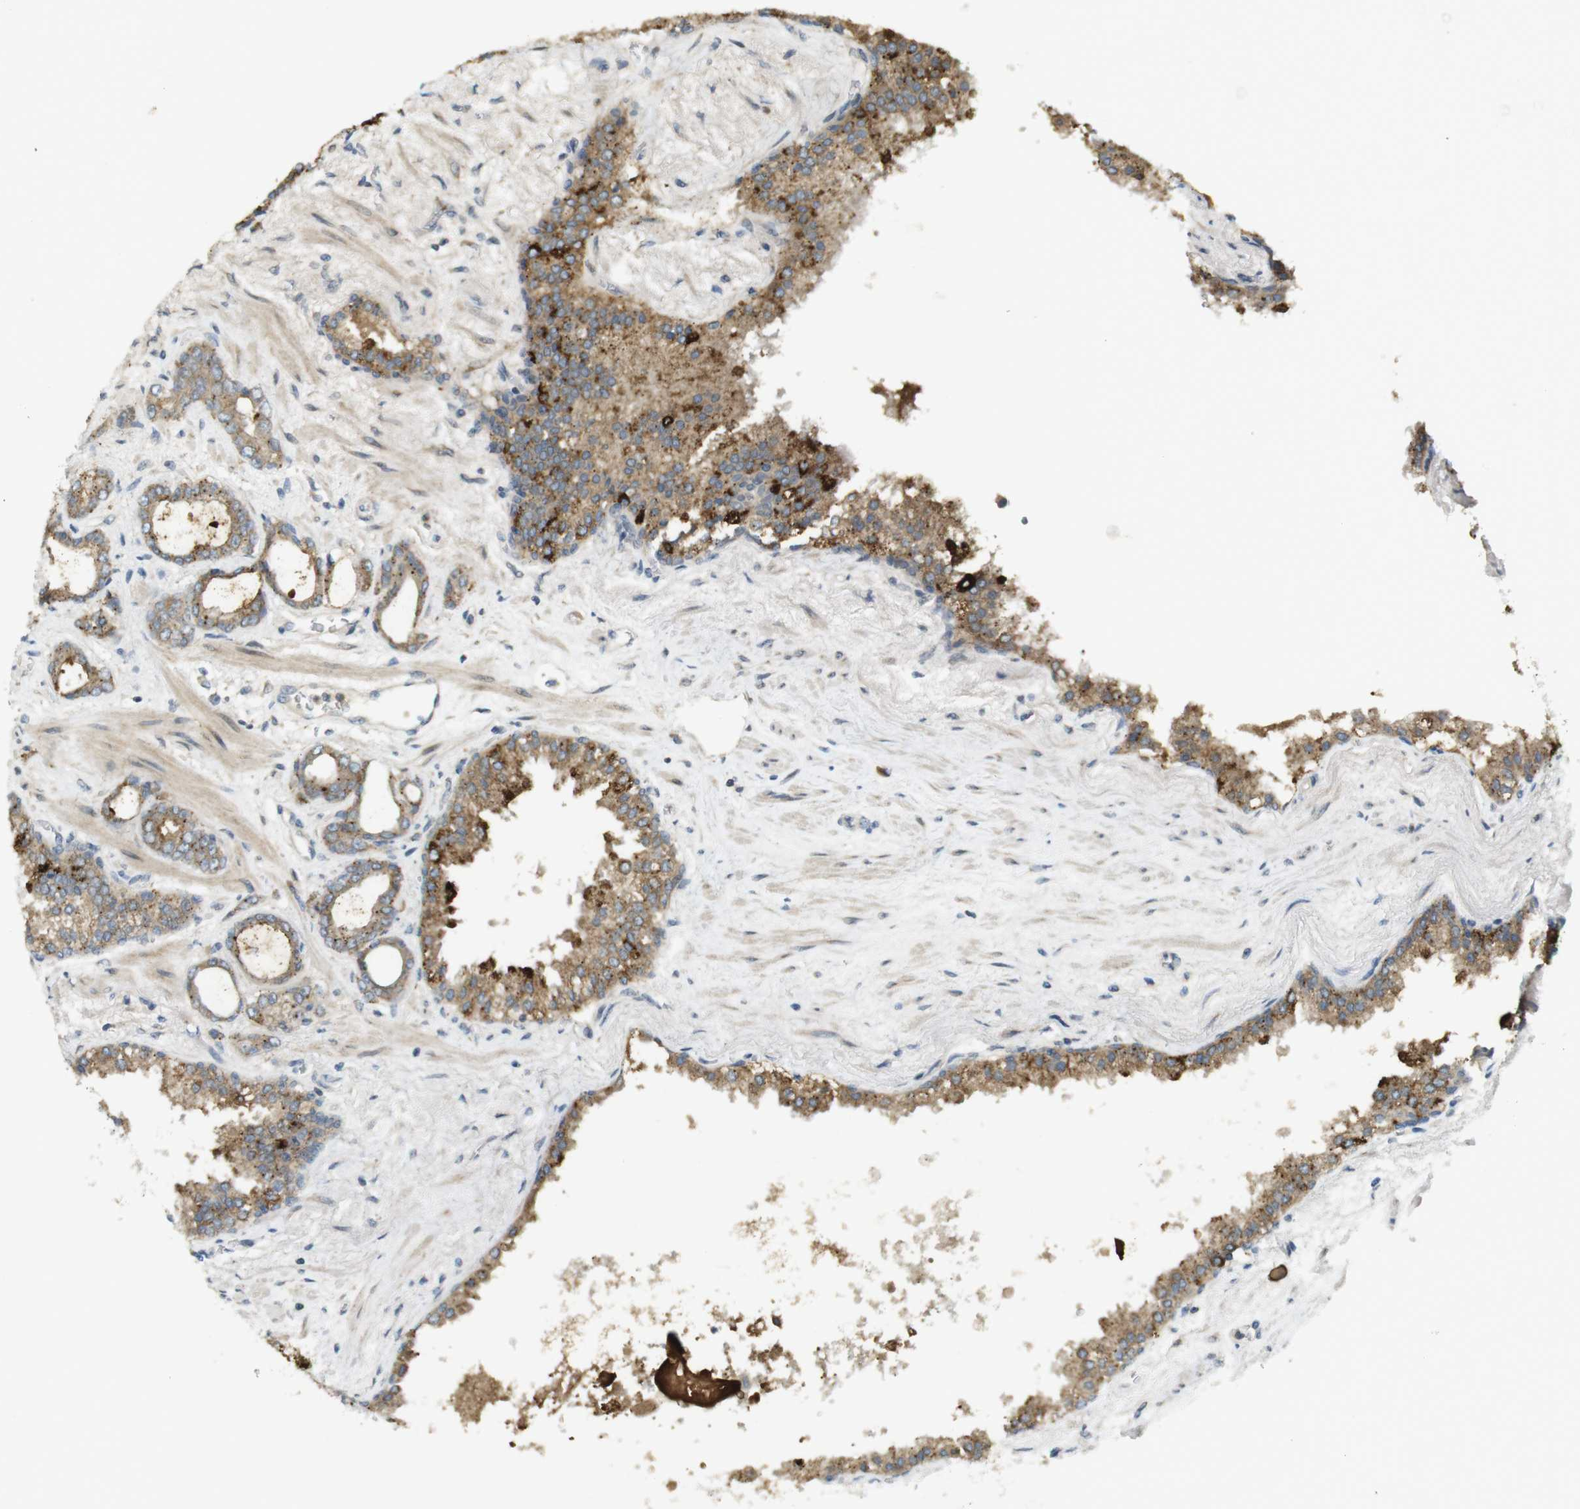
{"staining": {"intensity": "moderate", "quantity": ">75%", "location": "cytoplasmic/membranous"}, "tissue": "prostate cancer", "cell_type": "Tumor cells", "image_type": "cancer", "snomed": [{"axis": "morphology", "description": "Adenocarcinoma, Low grade"}, {"axis": "topography", "description": "Prostate"}], "caption": "Immunohistochemical staining of human prostate adenocarcinoma (low-grade) displays medium levels of moderate cytoplasmic/membranous protein expression in approximately >75% of tumor cells.", "gene": "CLRN3", "patient": {"sex": "male", "age": 60}}